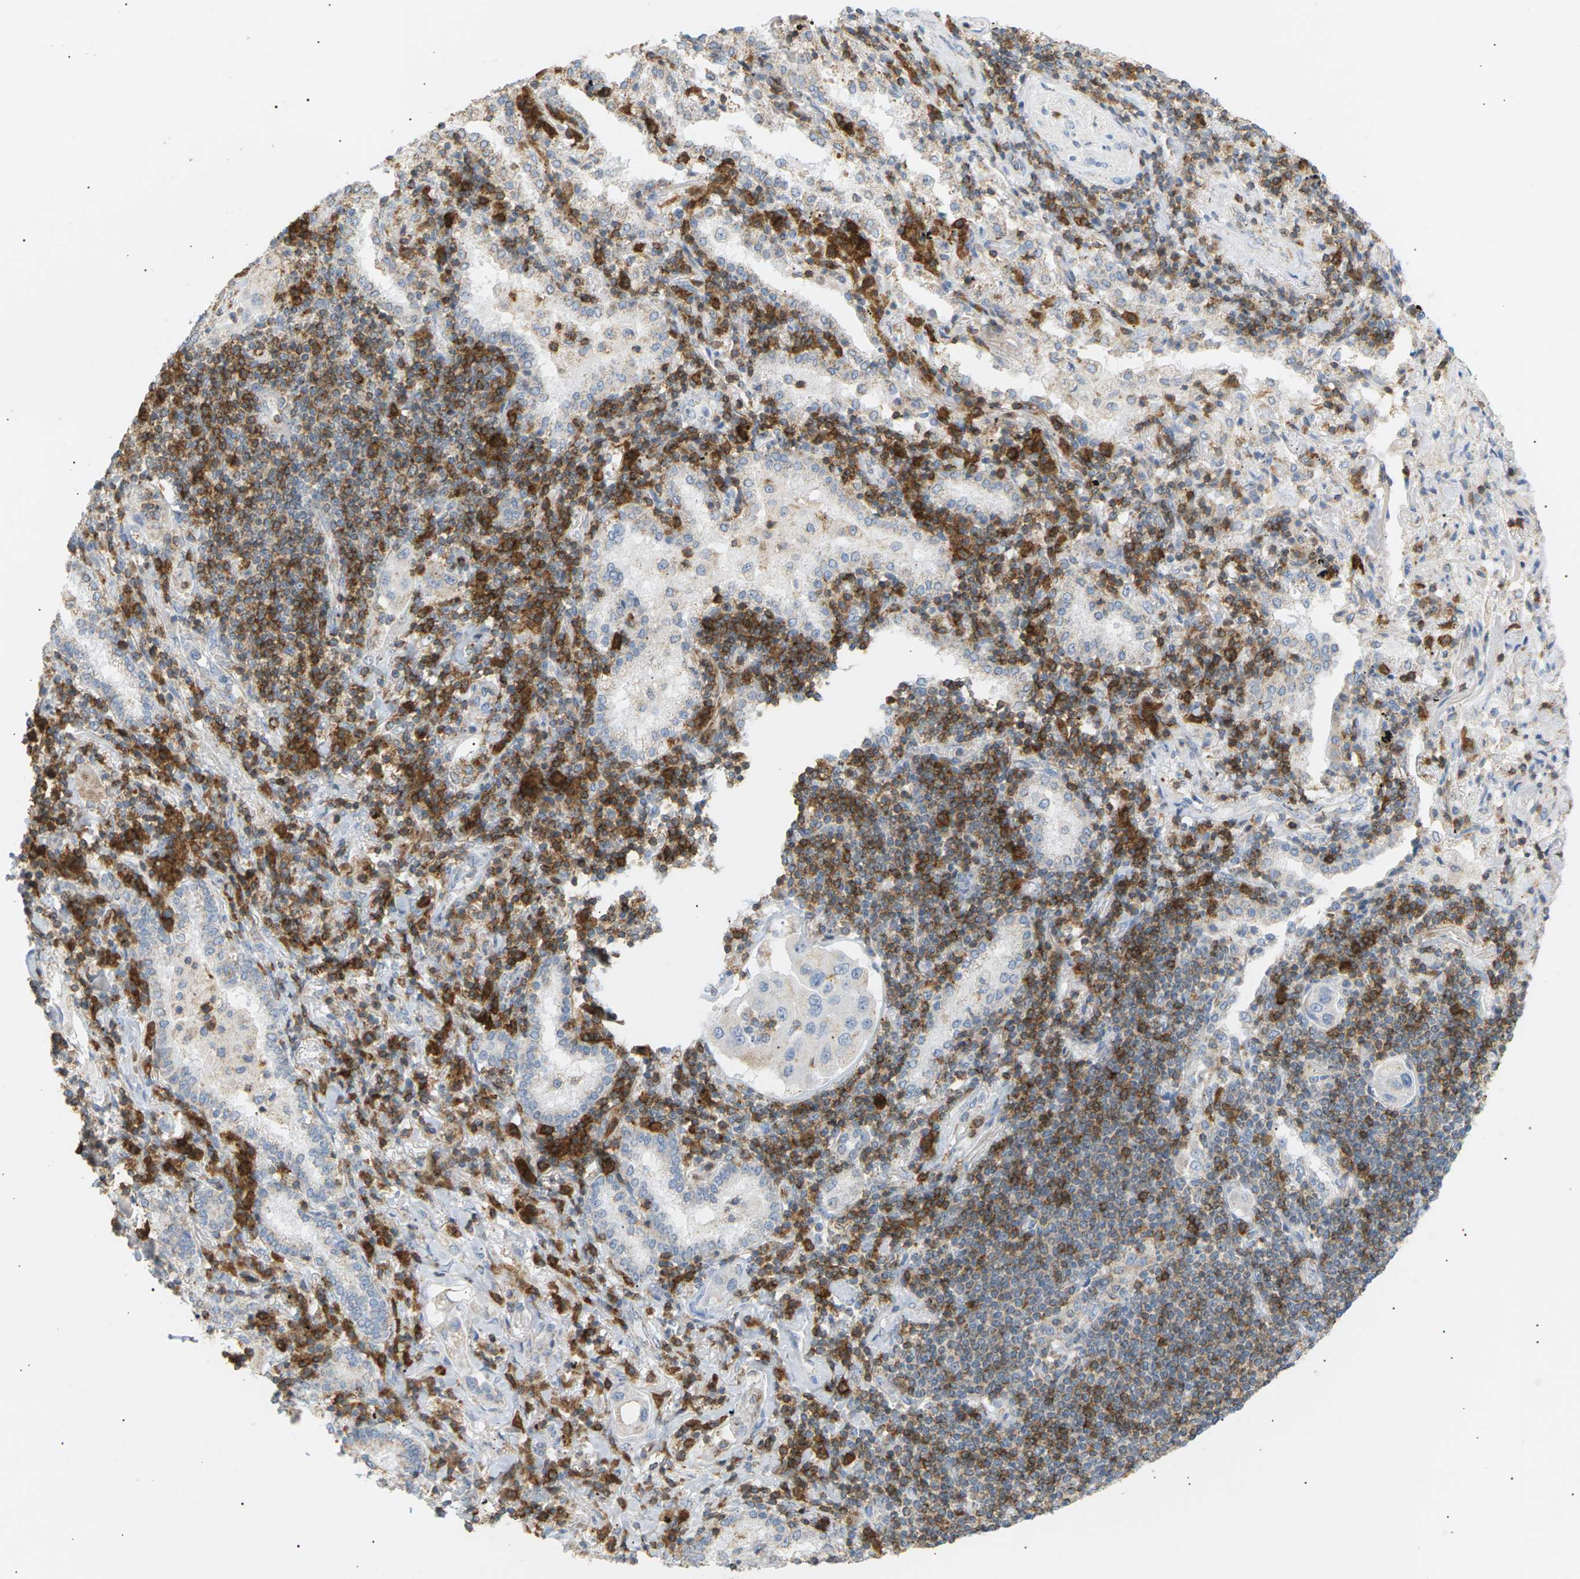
{"staining": {"intensity": "negative", "quantity": "none", "location": "none"}, "tissue": "lung cancer", "cell_type": "Tumor cells", "image_type": "cancer", "snomed": [{"axis": "morphology", "description": "Adenocarcinoma, NOS"}, {"axis": "topography", "description": "Lung"}], "caption": "This histopathology image is of lung cancer stained with immunohistochemistry (IHC) to label a protein in brown with the nuclei are counter-stained blue. There is no staining in tumor cells.", "gene": "LIME1", "patient": {"sex": "female", "age": 65}}